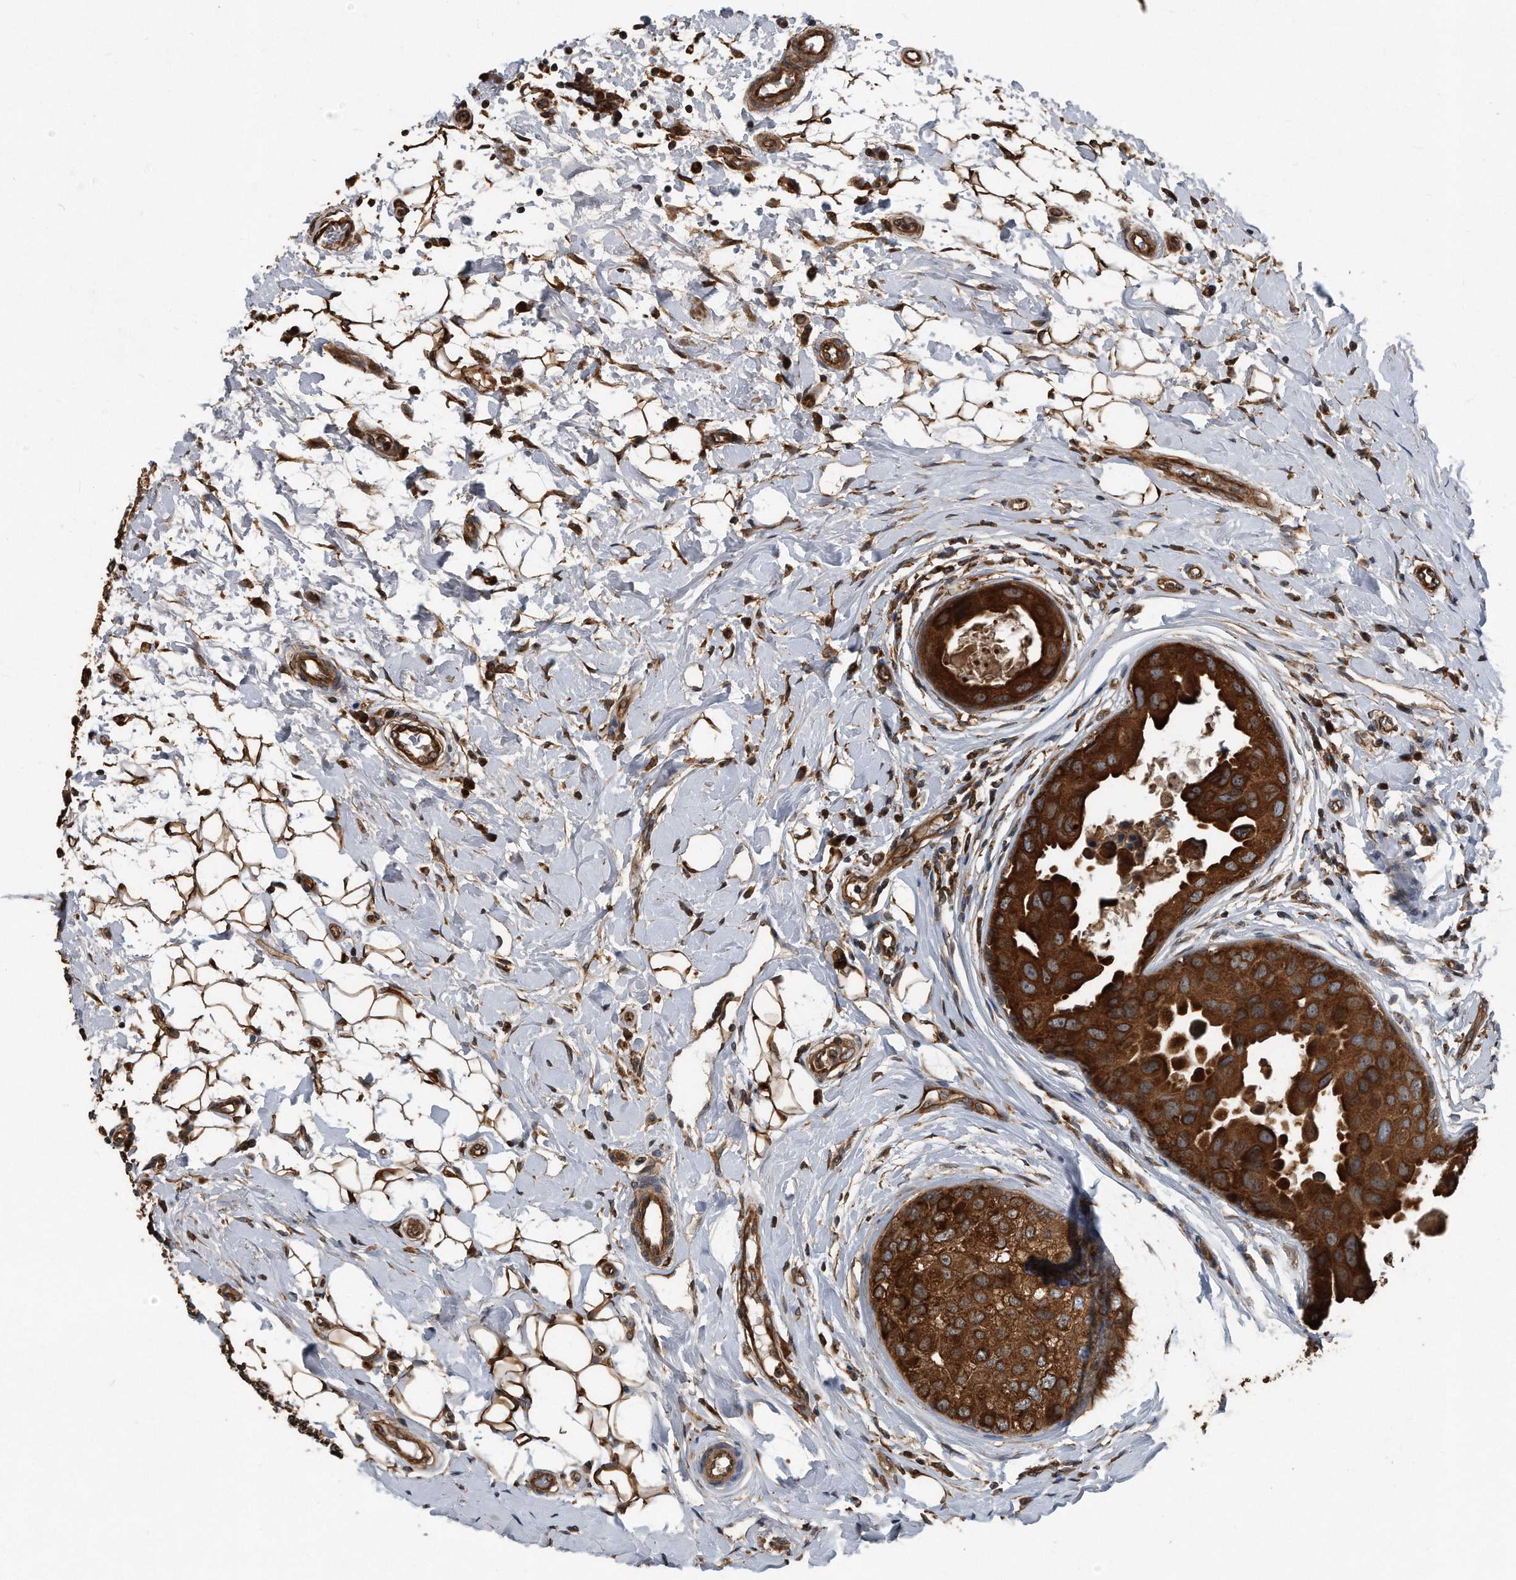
{"staining": {"intensity": "strong", "quantity": ">75%", "location": "cytoplasmic/membranous"}, "tissue": "breast cancer", "cell_type": "Tumor cells", "image_type": "cancer", "snomed": [{"axis": "morphology", "description": "Duct carcinoma"}, {"axis": "topography", "description": "Breast"}], "caption": "Protein expression by immunohistochemistry (IHC) reveals strong cytoplasmic/membranous staining in approximately >75% of tumor cells in breast cancer. (DAB (3,3'-diaminobenzidine) IHC with brightfield microscopy, high magnification).", "gene": "FAM136A", "patient": {"sex": "female", "age": 27}}